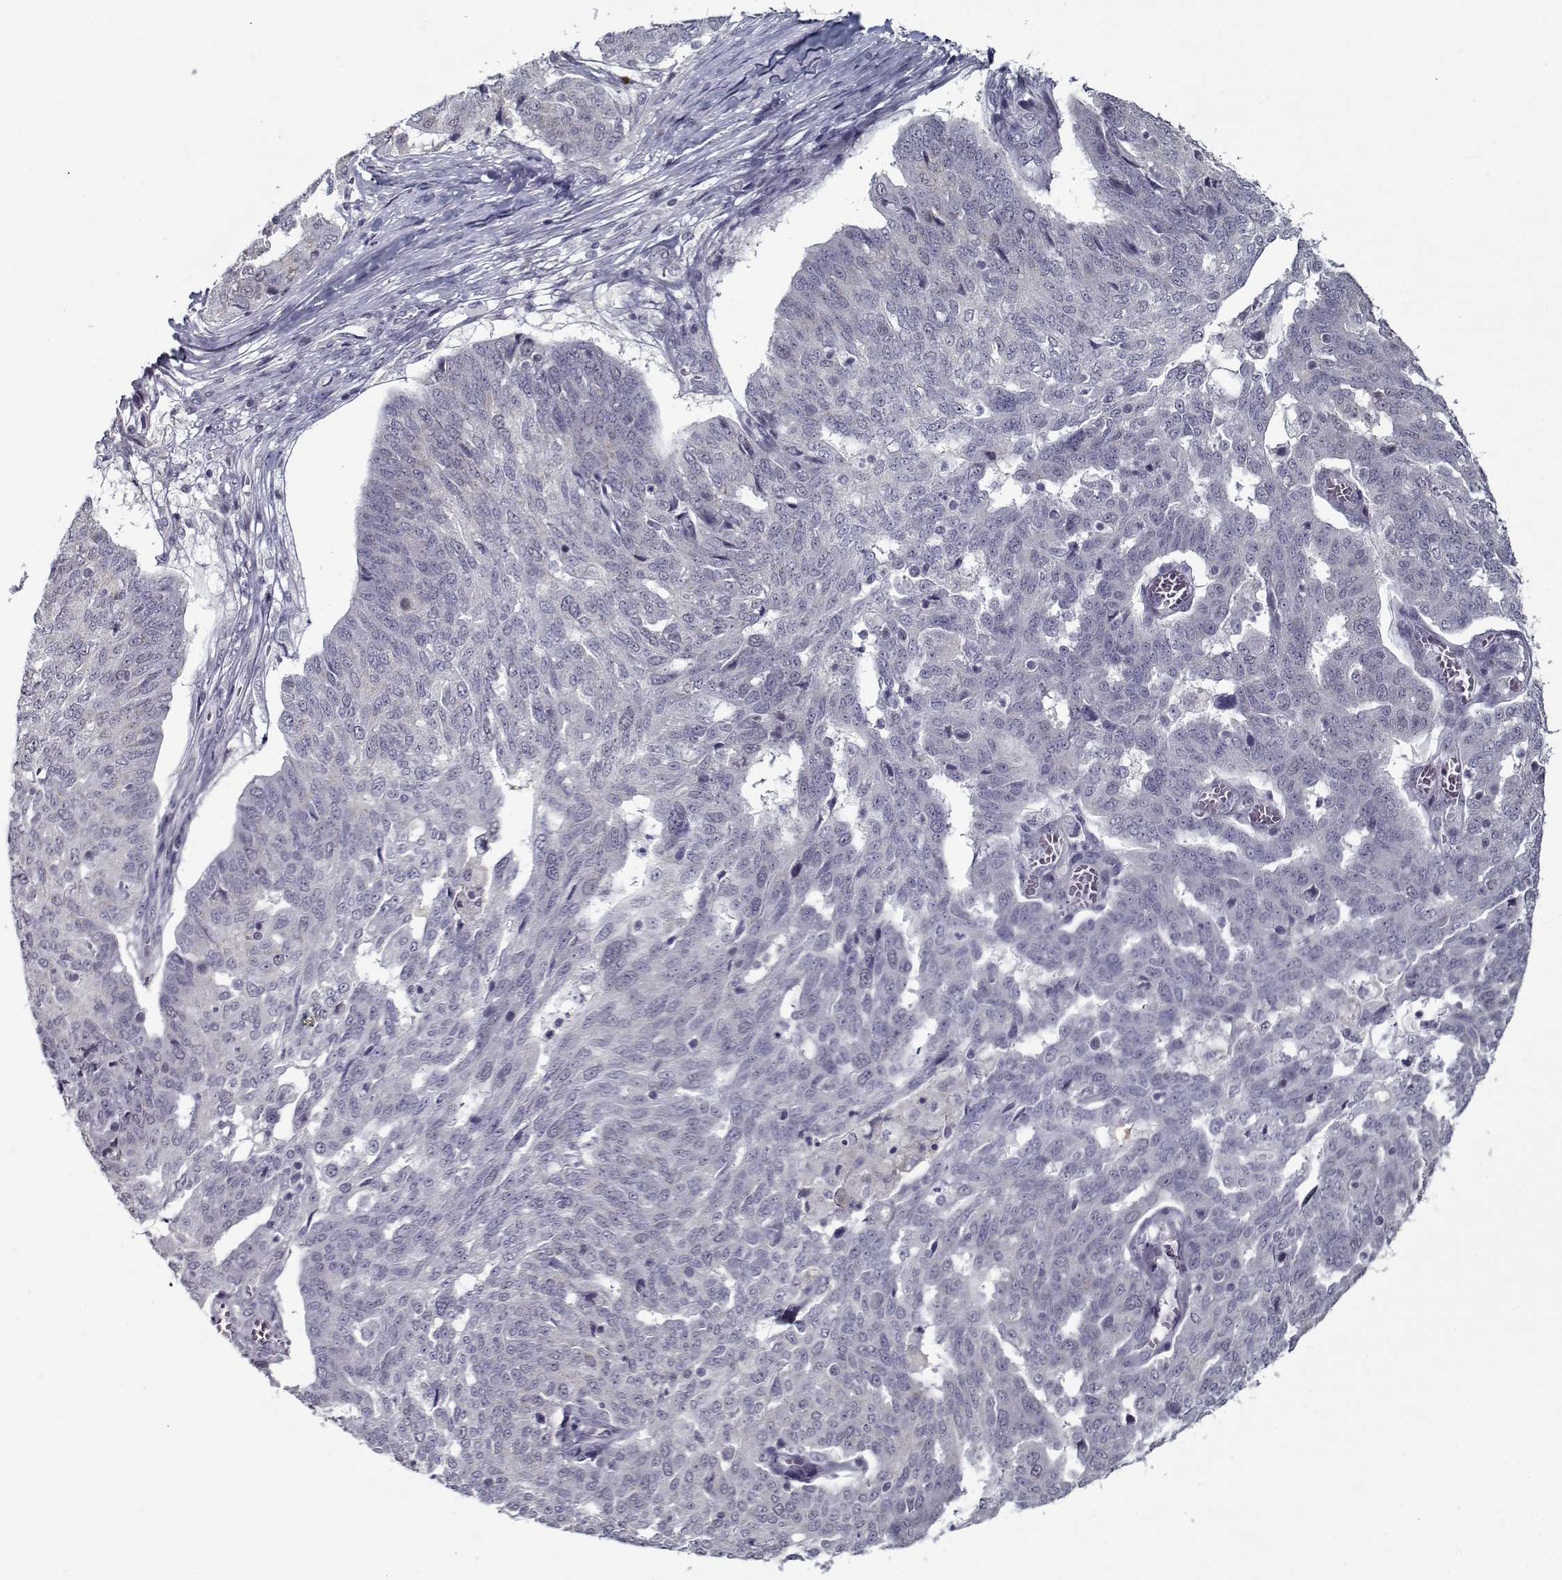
{"staining": {"intensity": "negative", "quantity": "none", "location": "none"}, "tissue": "ovarian cancer", "cell_type": "Tumor cells", "image_type": "cancer", "snomed": [{"axis": "morphology", "description": "Cystadenocarcinoma, serous, NOS"}, {"axis": "topography", "description": "Ovary"}], "caption": "Tumor cells show no significant protein expression in ovarian serous cystadenocarcinoma.", "gene": "SEC16B", "patient": {"sex": "female", "age": 67}}